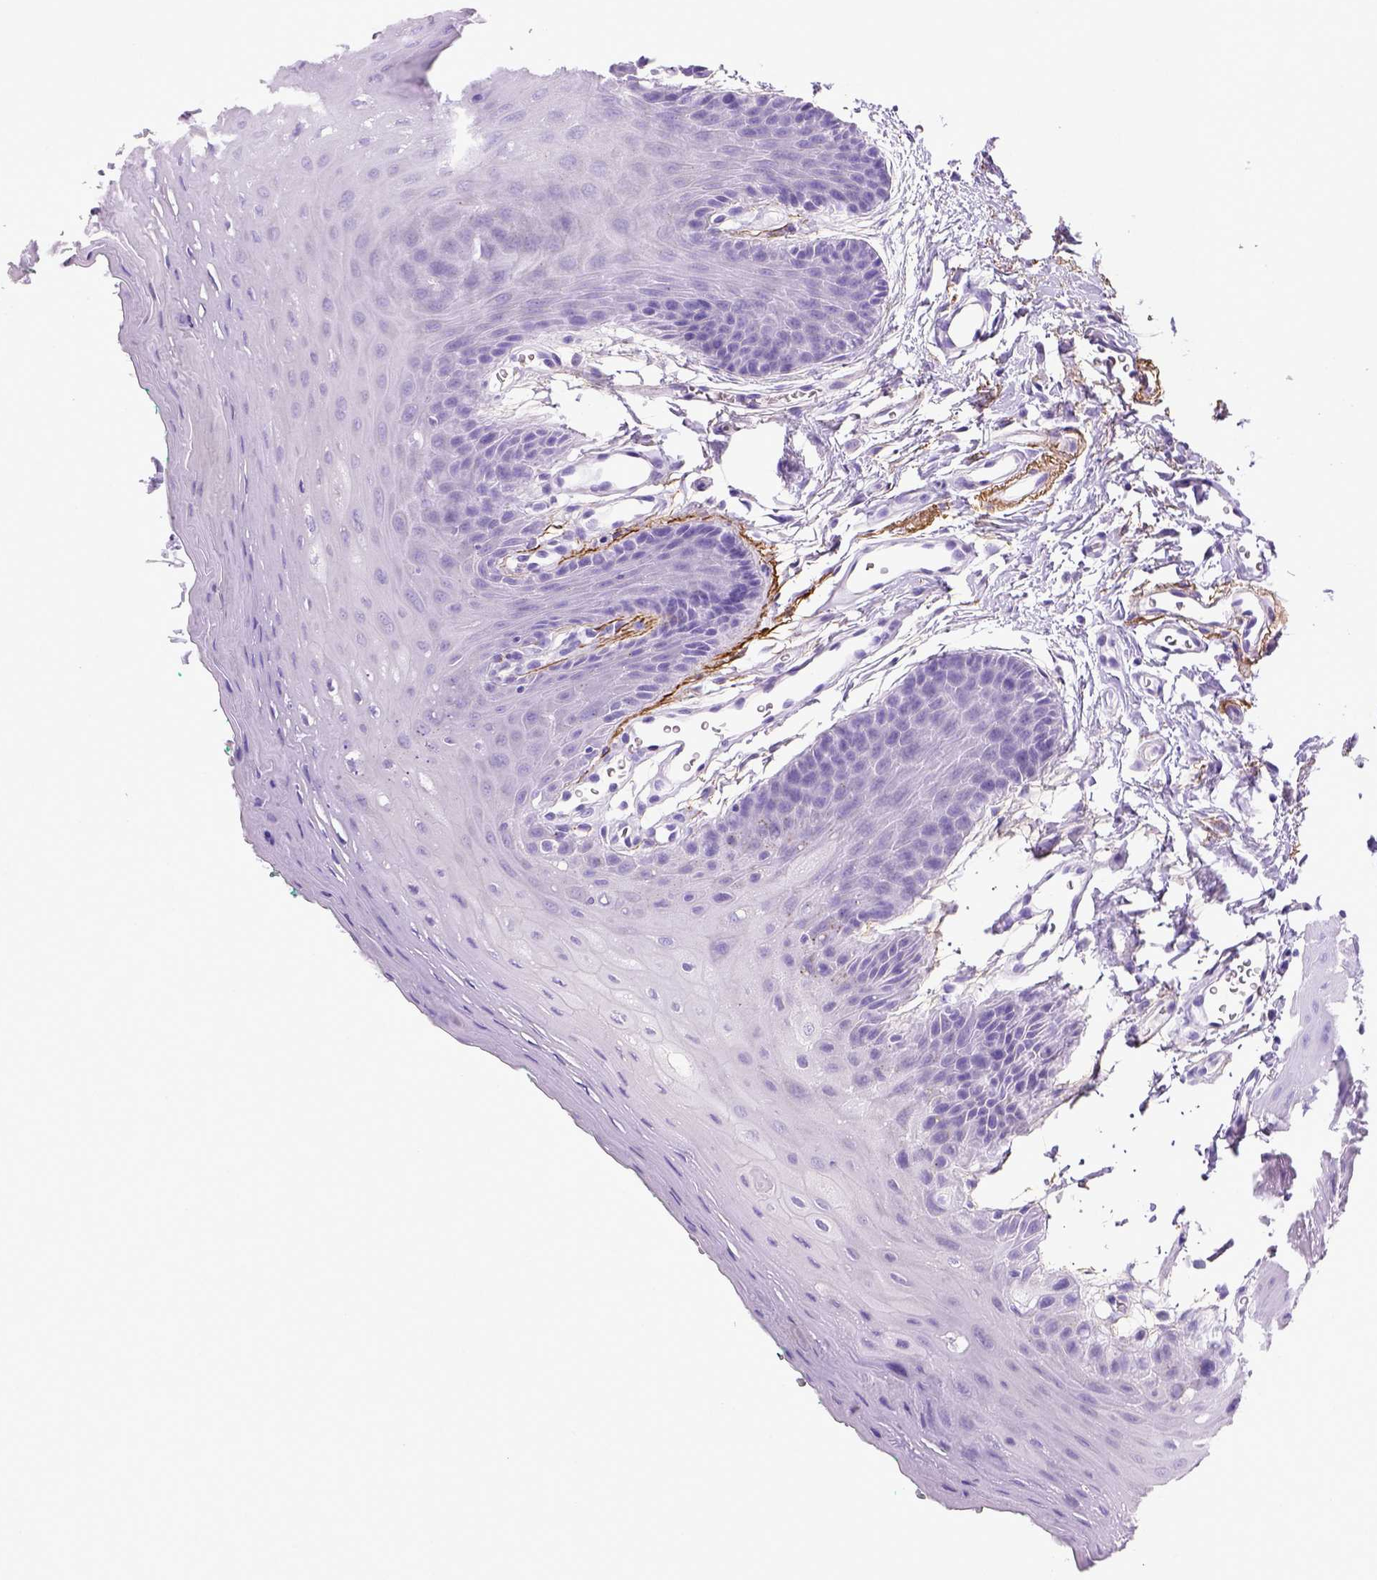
{"staining": {"intensity": "negative", "quantity": "none", "location": "none"}, "tissue": "oral mucosa", "cell_type": "Squamous epithelial cells", "image_type": "normal", "snomed": [{"axis": "morphology", "description": "Normal tissue, NOS"}, {"axis": "morphology", "description": "Squamous cell carcinoma, NOS"}, {"axis": "topography", "description": "Oral tissue"}, {"axis": "topography", "description": "Head-Neck"}], "caption": "Immunohistochemistry micrograph of normal oral mucosa stained for a protein (brown), which displays no expression in squamous epithelial cells.", "gene": "SIRPD", "patient": {"sex": "female", "age": 50}}